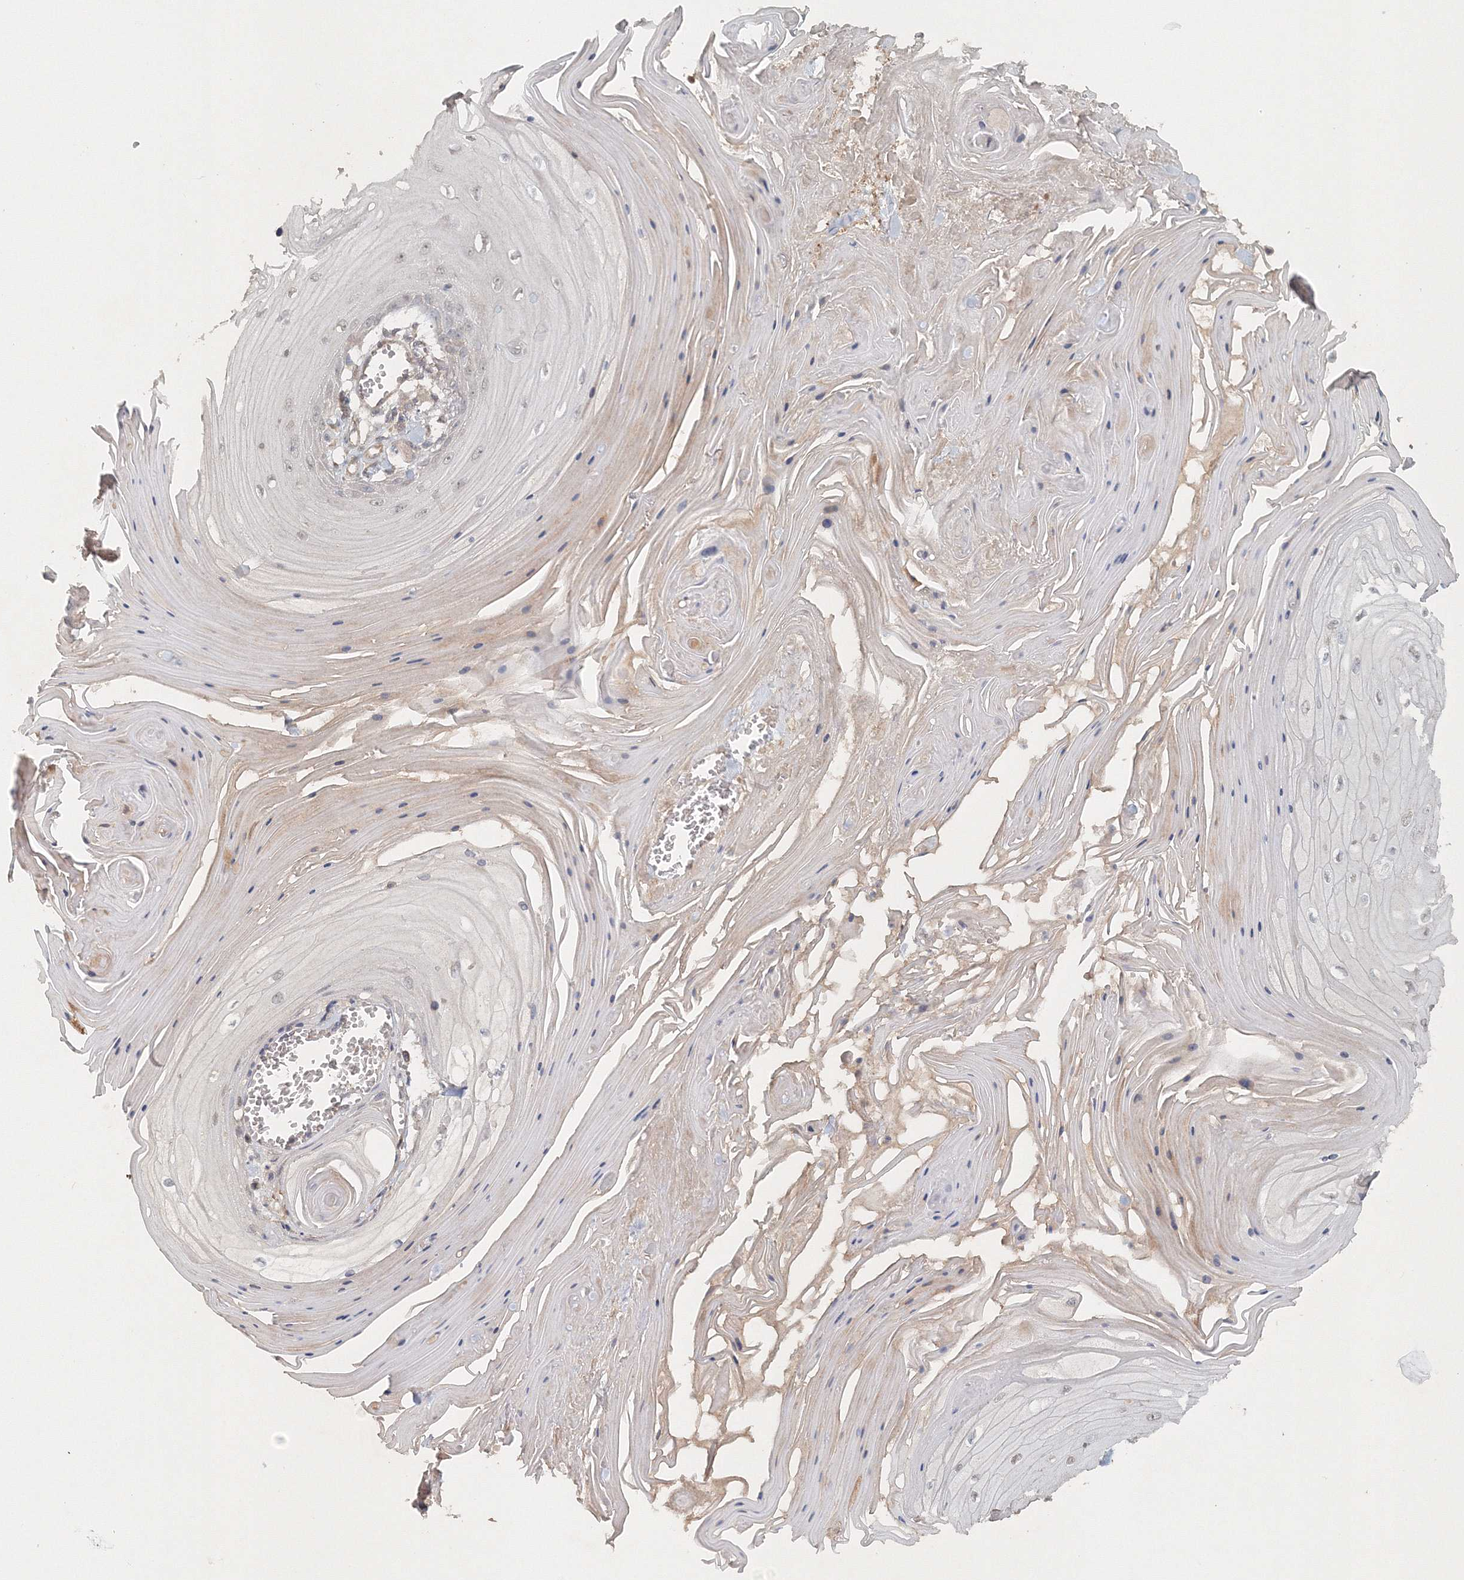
{"staining": {"intensity": "negative", "quantity": "none", "location": "none"}, "tissue": "skin cancer", "cell_type": "Tumor cells", "image_type": "cancer", "snomed": [{"axis": "morphology", "description": "Squamous cell carcinoma, NOS"}, {"axis": "topography", "description": "Skin"}], "caption": "This micrograph is of squamous cell carcinoma (skin) stained with IHC to label a protein in brown with the nuclei are counter-stained blue. There is no positivity in tumor cells.", "gene": "NALF2", "patient": {"sex": "male", "age": 74}}